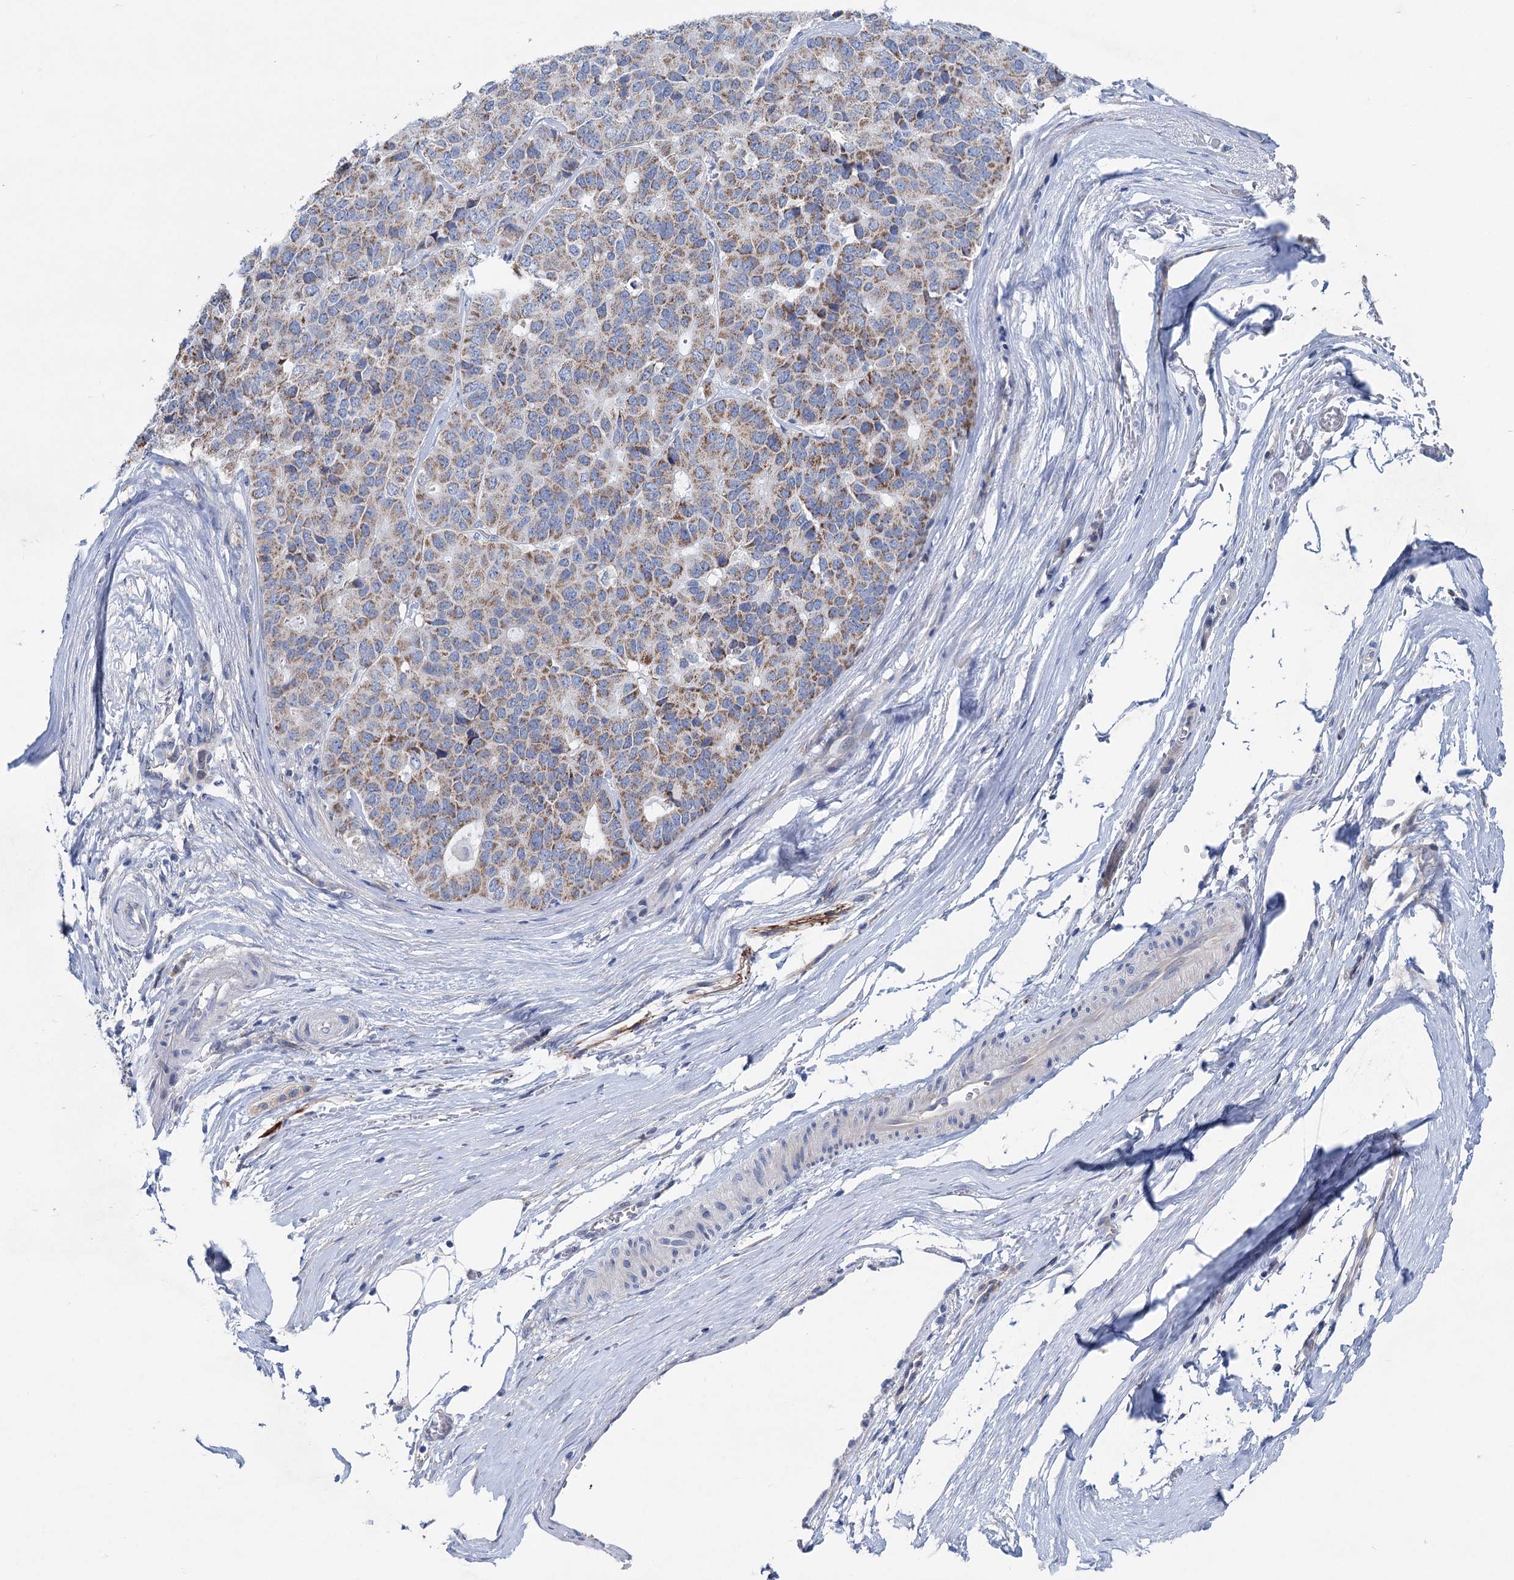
{"staining": {"intensity": "moderate", "quantity": ">75%", "location": "cytoplasmic/membranous"}, "tissue": "pancreatic cancer", "cell_type": "Tumor cells", "image_type": "cancer", "snomed": [{"axis": "morphology", "description": "Adenocarcinoma, NOS"}, {"axis": "topography", "description": "Pancreas"}], "caption": "Immunohistochemical staining of adenocarcinoma (pancreatic) shows medium levels of moderate cytoplasmic/membranous staining in approximately >75% of tumor cells.", "gene": "CHDH", "patient": {"sex": "male", "age": 50}}